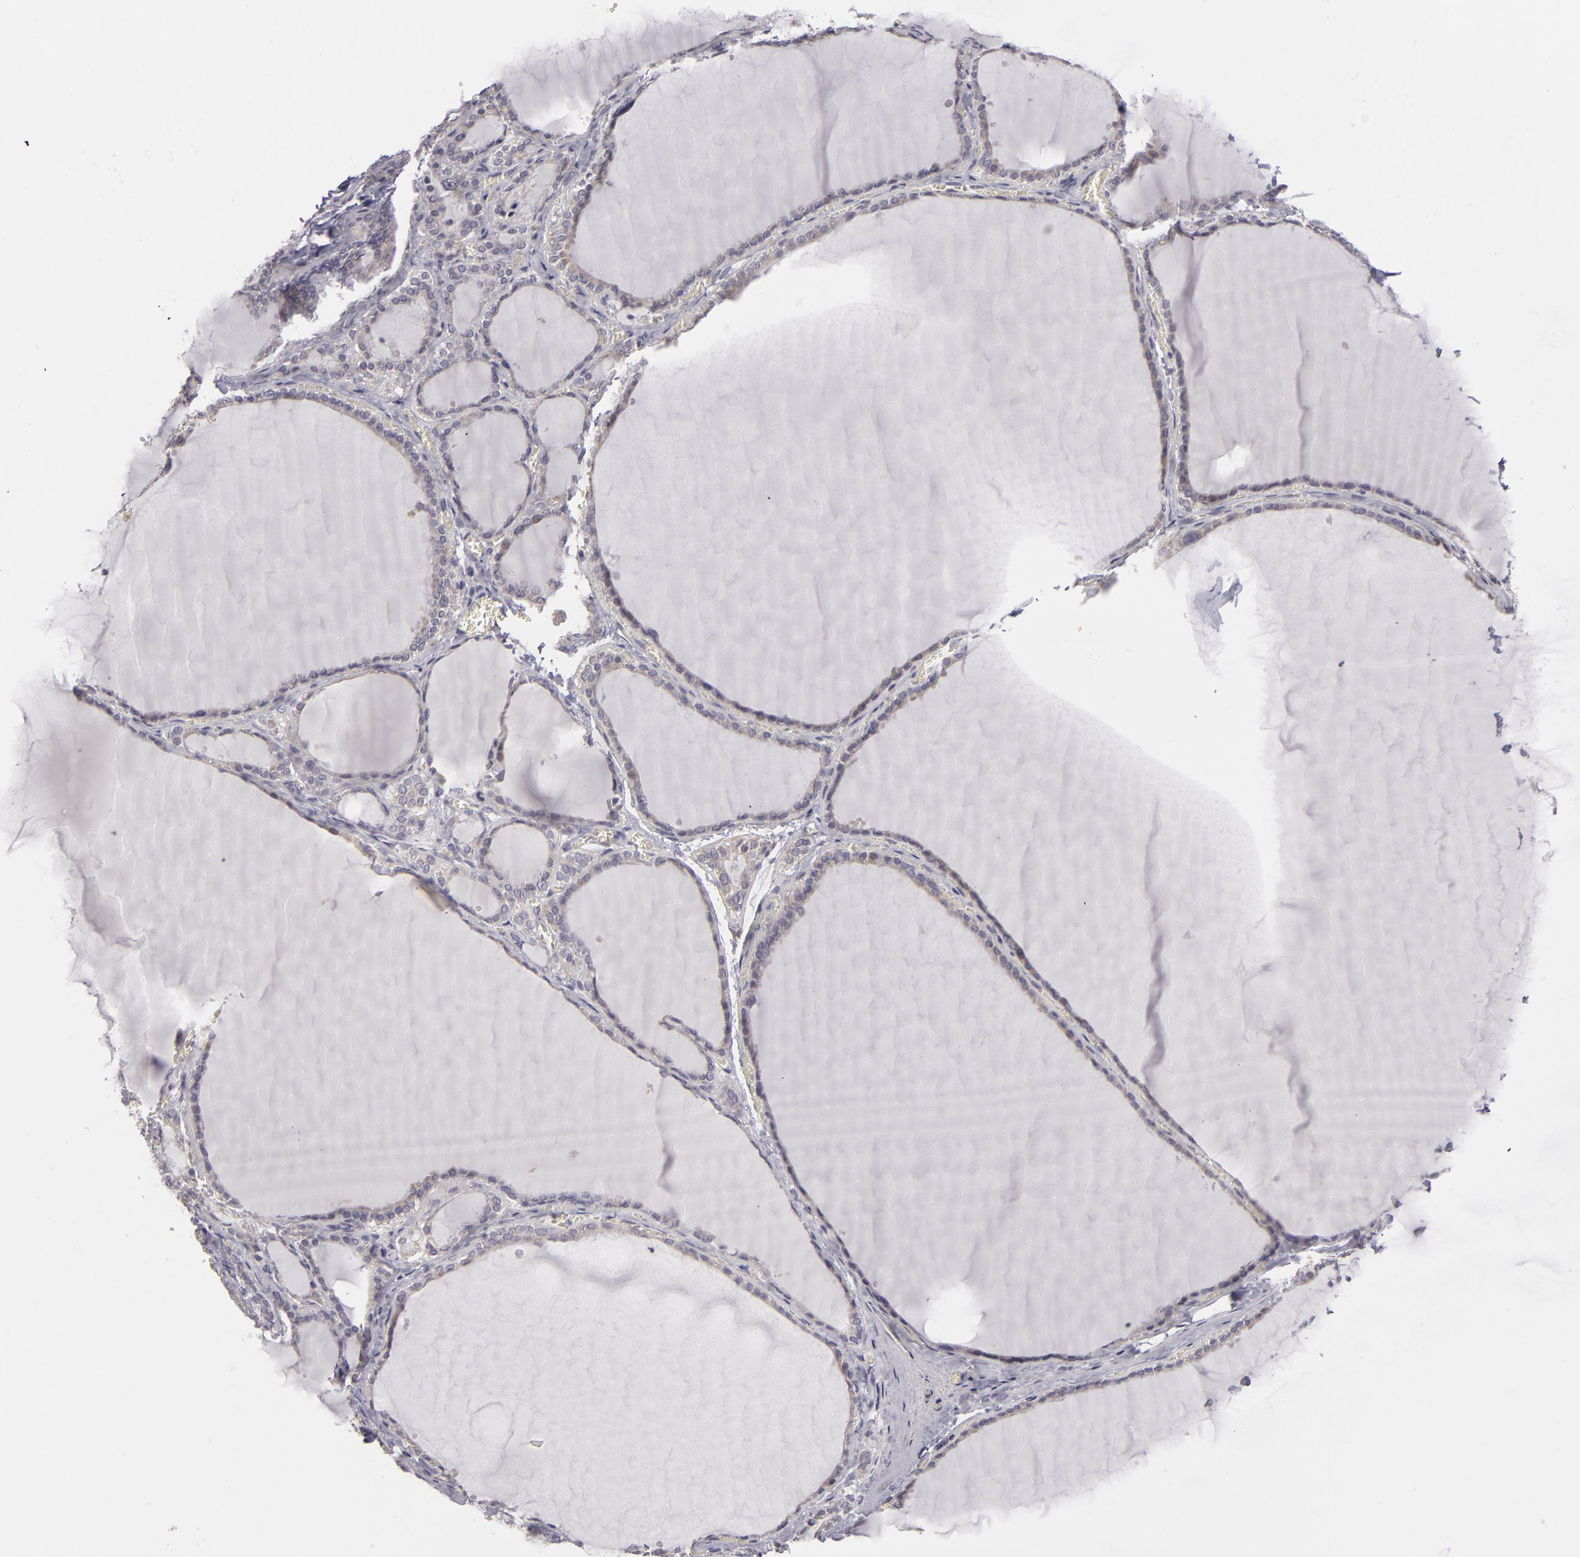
{"staining": {"intensity": "weak", "quantity": ">75%", "location": "cytoplasmic/membranous"}, "tissue": "thyroid gland", "cell_type": "Glandular cells", "image_type": "normal", "snomed": [{"axis": "morphology", "description": "Normal tissue, NOS"}, {"axis": "topography", "description": "Thyroid gland"}], "caption": "The micrograph demonstrates staining of normal thyroid gland, revealing weak cytoplasmic/membranous protein positivity (brown color) within glandular cells.", "gene": "ATP2B3", "patient": {"sex": "female", "age": 55}}